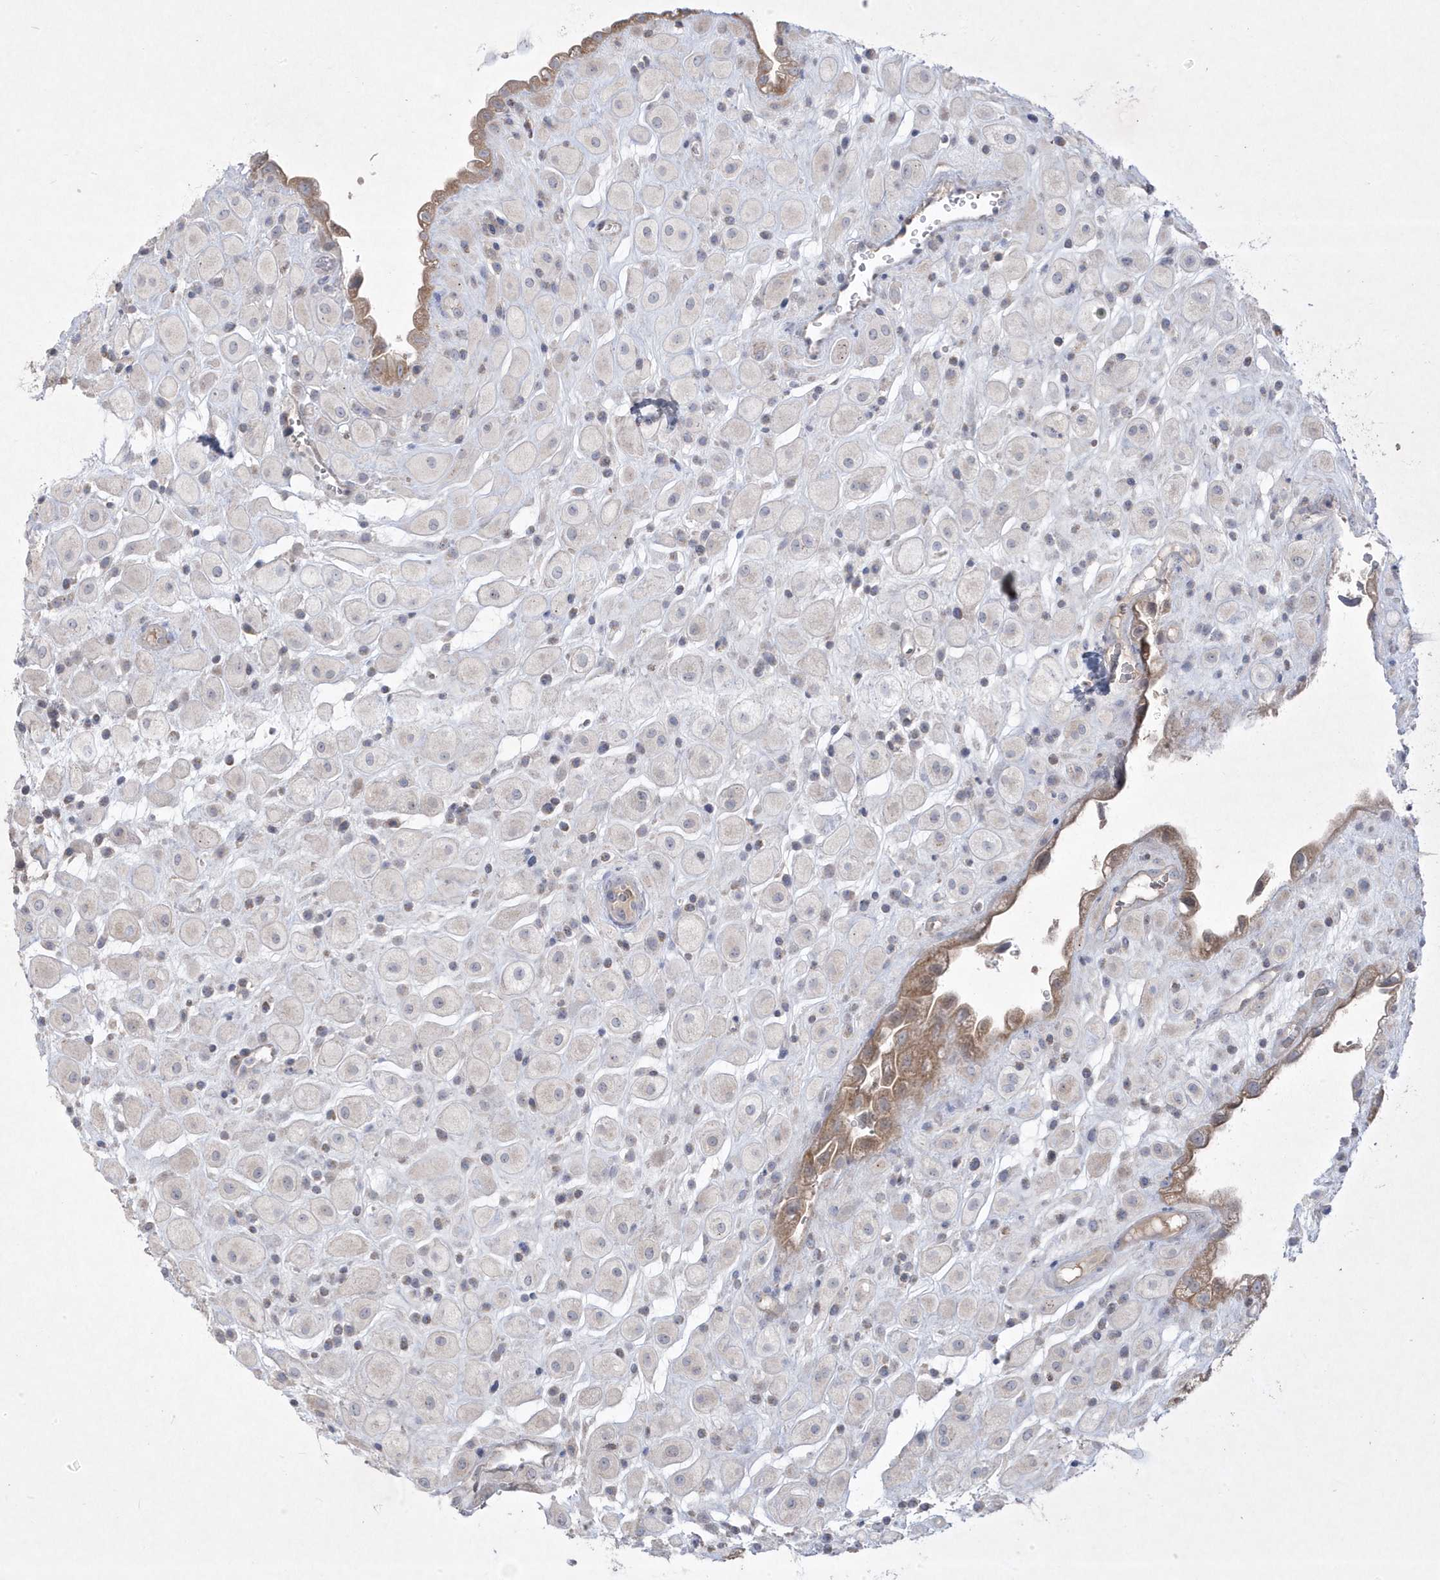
{"staining": {"intensity": "negative", "quantity": "none", "location": "none"}, "tissue": "placenta", "cell_type": "Decidual cells", "image_type": "normal", "snomed": [{"axis": "morphology", "description": "Normal tissue, NOS"}, {"axis": "topography", "description": "Placenta"}], "caption": "The photomicrograph demonstrates no significant staining in decidual cells of placenta.", "gene": "ADAMTSL3", "patient": {"sex": "female", "age": 35}}